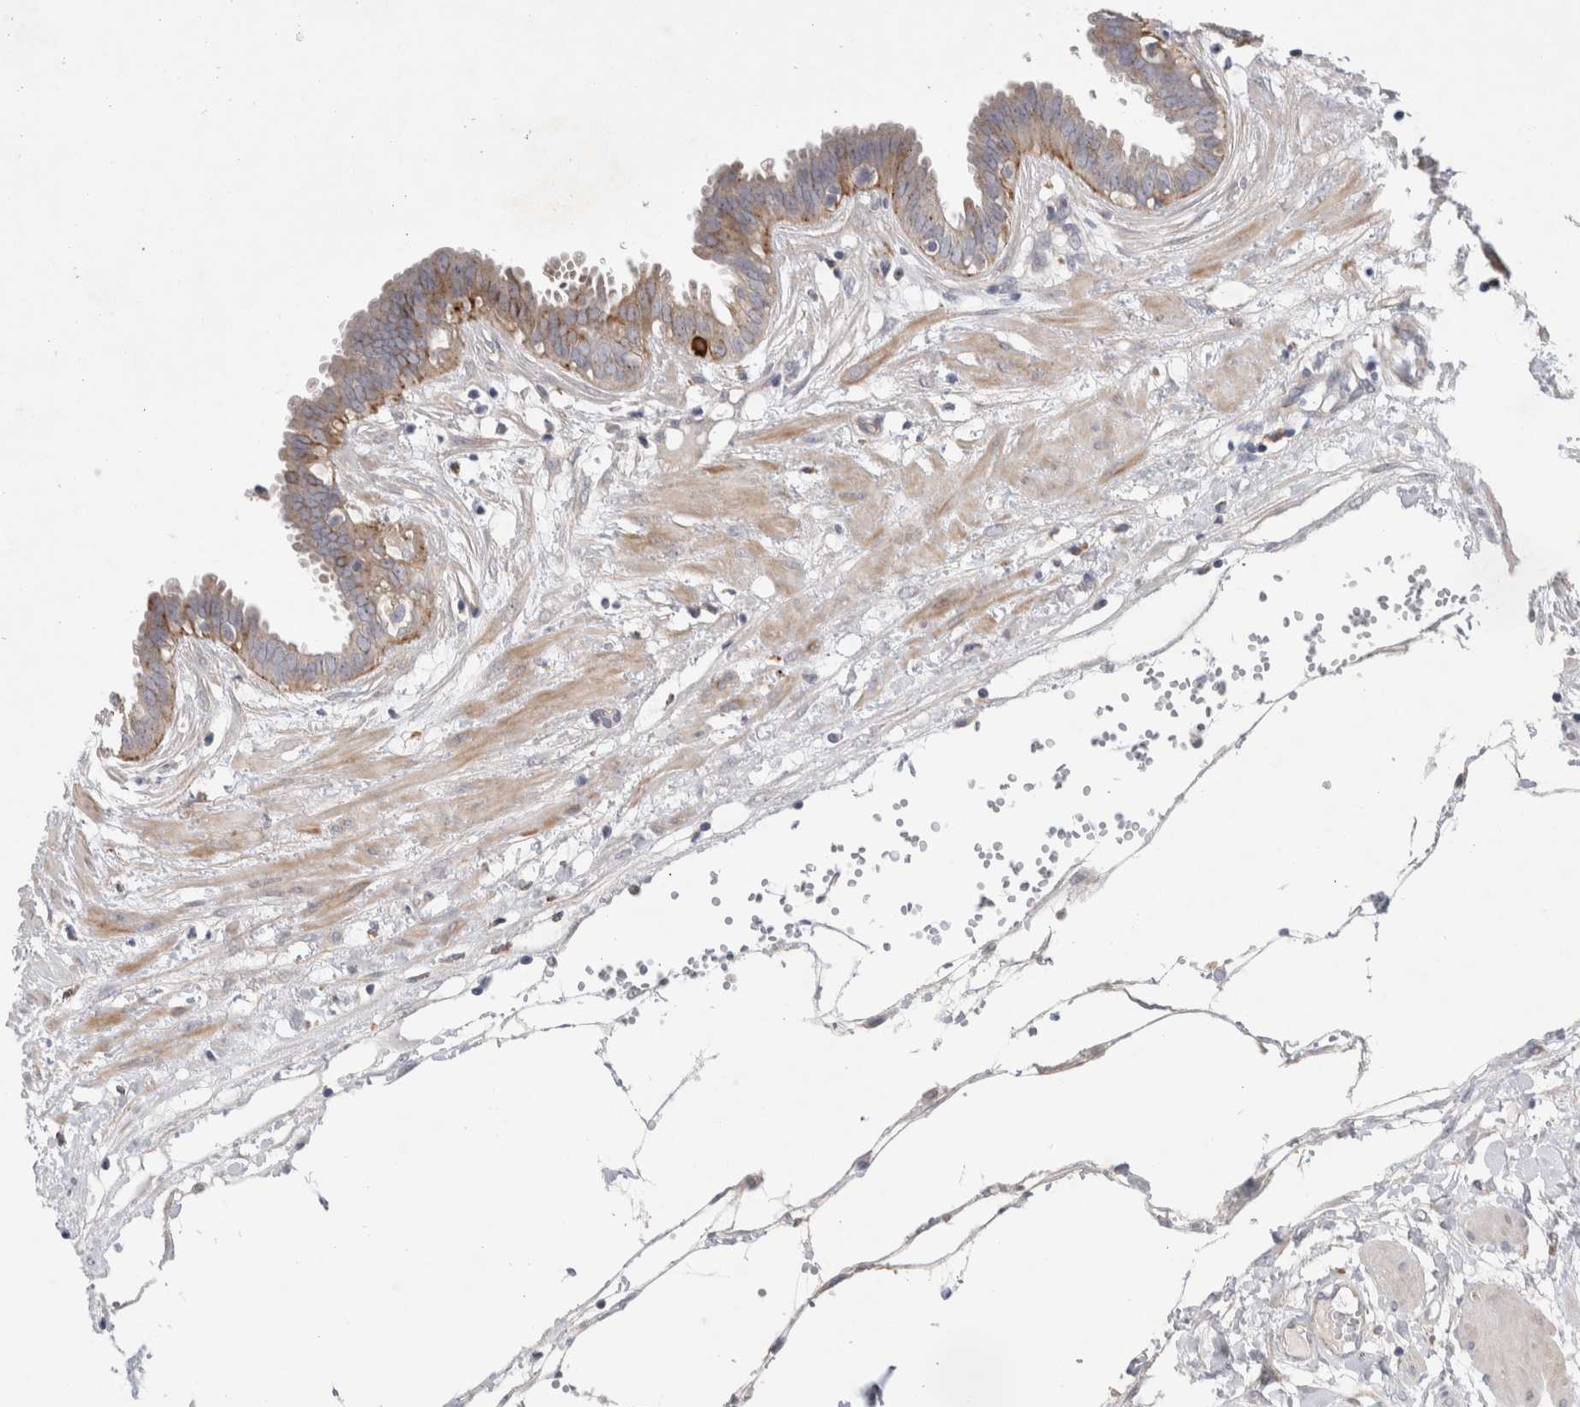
{"staining": {"intensity": "moderate", "quantity": "<25%", "location": "cytoplasmic/membranous"}, "tissue": "fallopian tube", "cell_type": "Glandular cells", "image_type": "normal", "snomed": [{"axis": "morphology", "description": "Normal tissue, NOS"}, {"axis": "topography", "description": "Fallopian tube"}, {"axis": "topography", "description": "Placenta"}], "caption": "The image shows staining of benign fallopian tube, revealing moderate cytoplasmic/membranous protein expression (brown color) within glandular cells. (DAB IHC with brightfield microscopy, high magnification).", "gene": "GAA", "patient": {"sex": "female", "age": 32}}